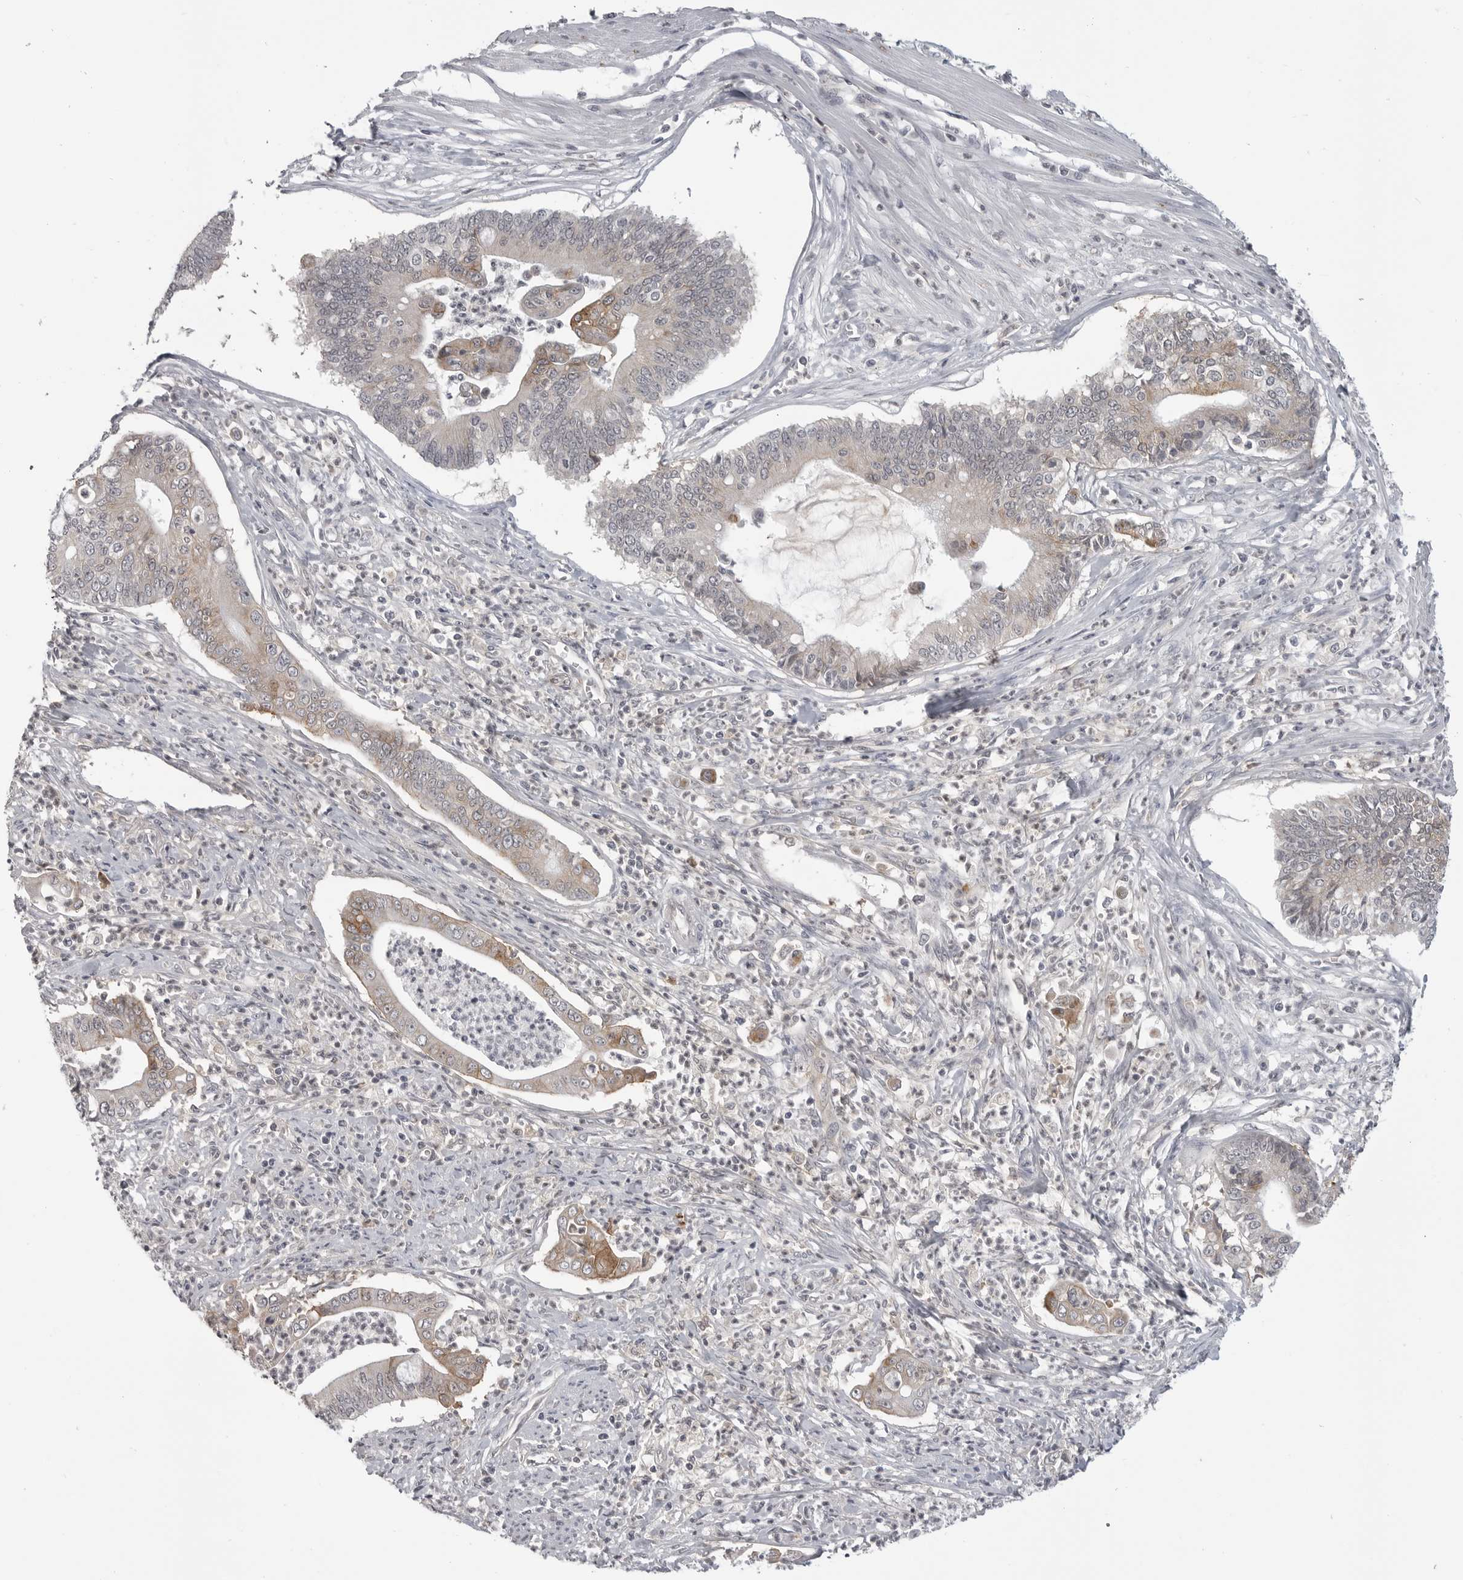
{"staining": {"intensity": "moderate", "quantity": "<25%", "location": "cytoplasmic/membranous"}, "tissue": "pancreatic cancer", "cell_type": "Tumor cells", "image_type": "cancer", "snomed": [{"axis": "morphology", "description": "Adenocarcinoma, NOS"}, {"axis": "topography", "description": "Pancreas"}], "caption": "Approximately <25% of tumor cells in human pancreatic adenocarcinoma demonstrate moderate cytoplasmic/membranous protein positivity as visualized by brown immunohistochemical staining.", "gene": "IFNGR1", "patient": {"sex": "male", "age": 69}}